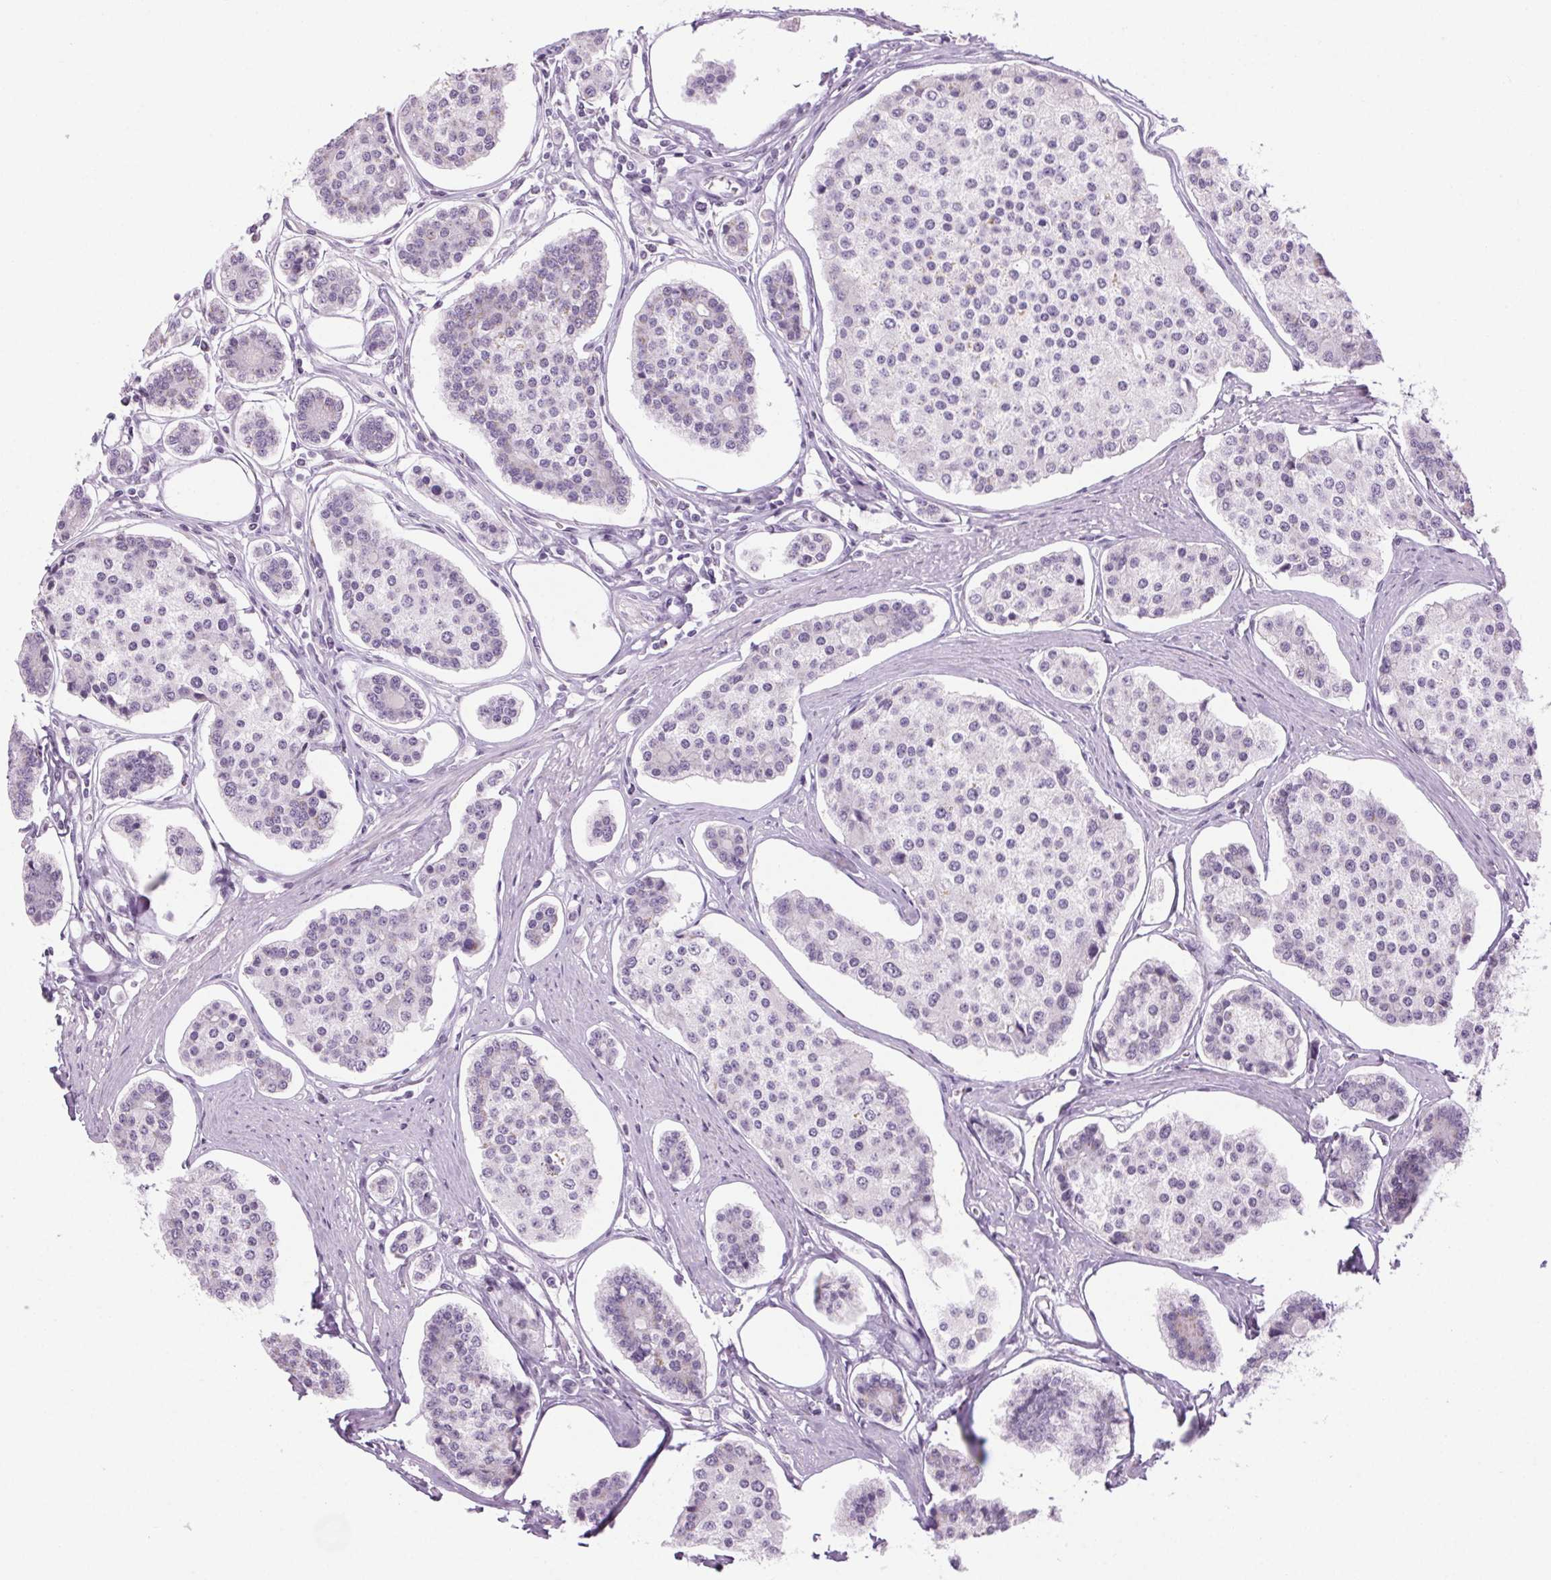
{"staining": {"intensity": "negative", "quantity": "none", "location": "none"}, "tissue": "carcinoid", "cell_type": "Tumor cells", "image_type": "cancer", "snomed": [{"axis": "morphology", "description": "Carcinoid, malignant, NOS"}, {"axis": "topography", "description": "Small intestine"}], "caption": "The micrograph exhibits no staining of tumor cells in carcinoid.", "gene": "LRP2", "patient": {"sex": "female", "age": 65}}